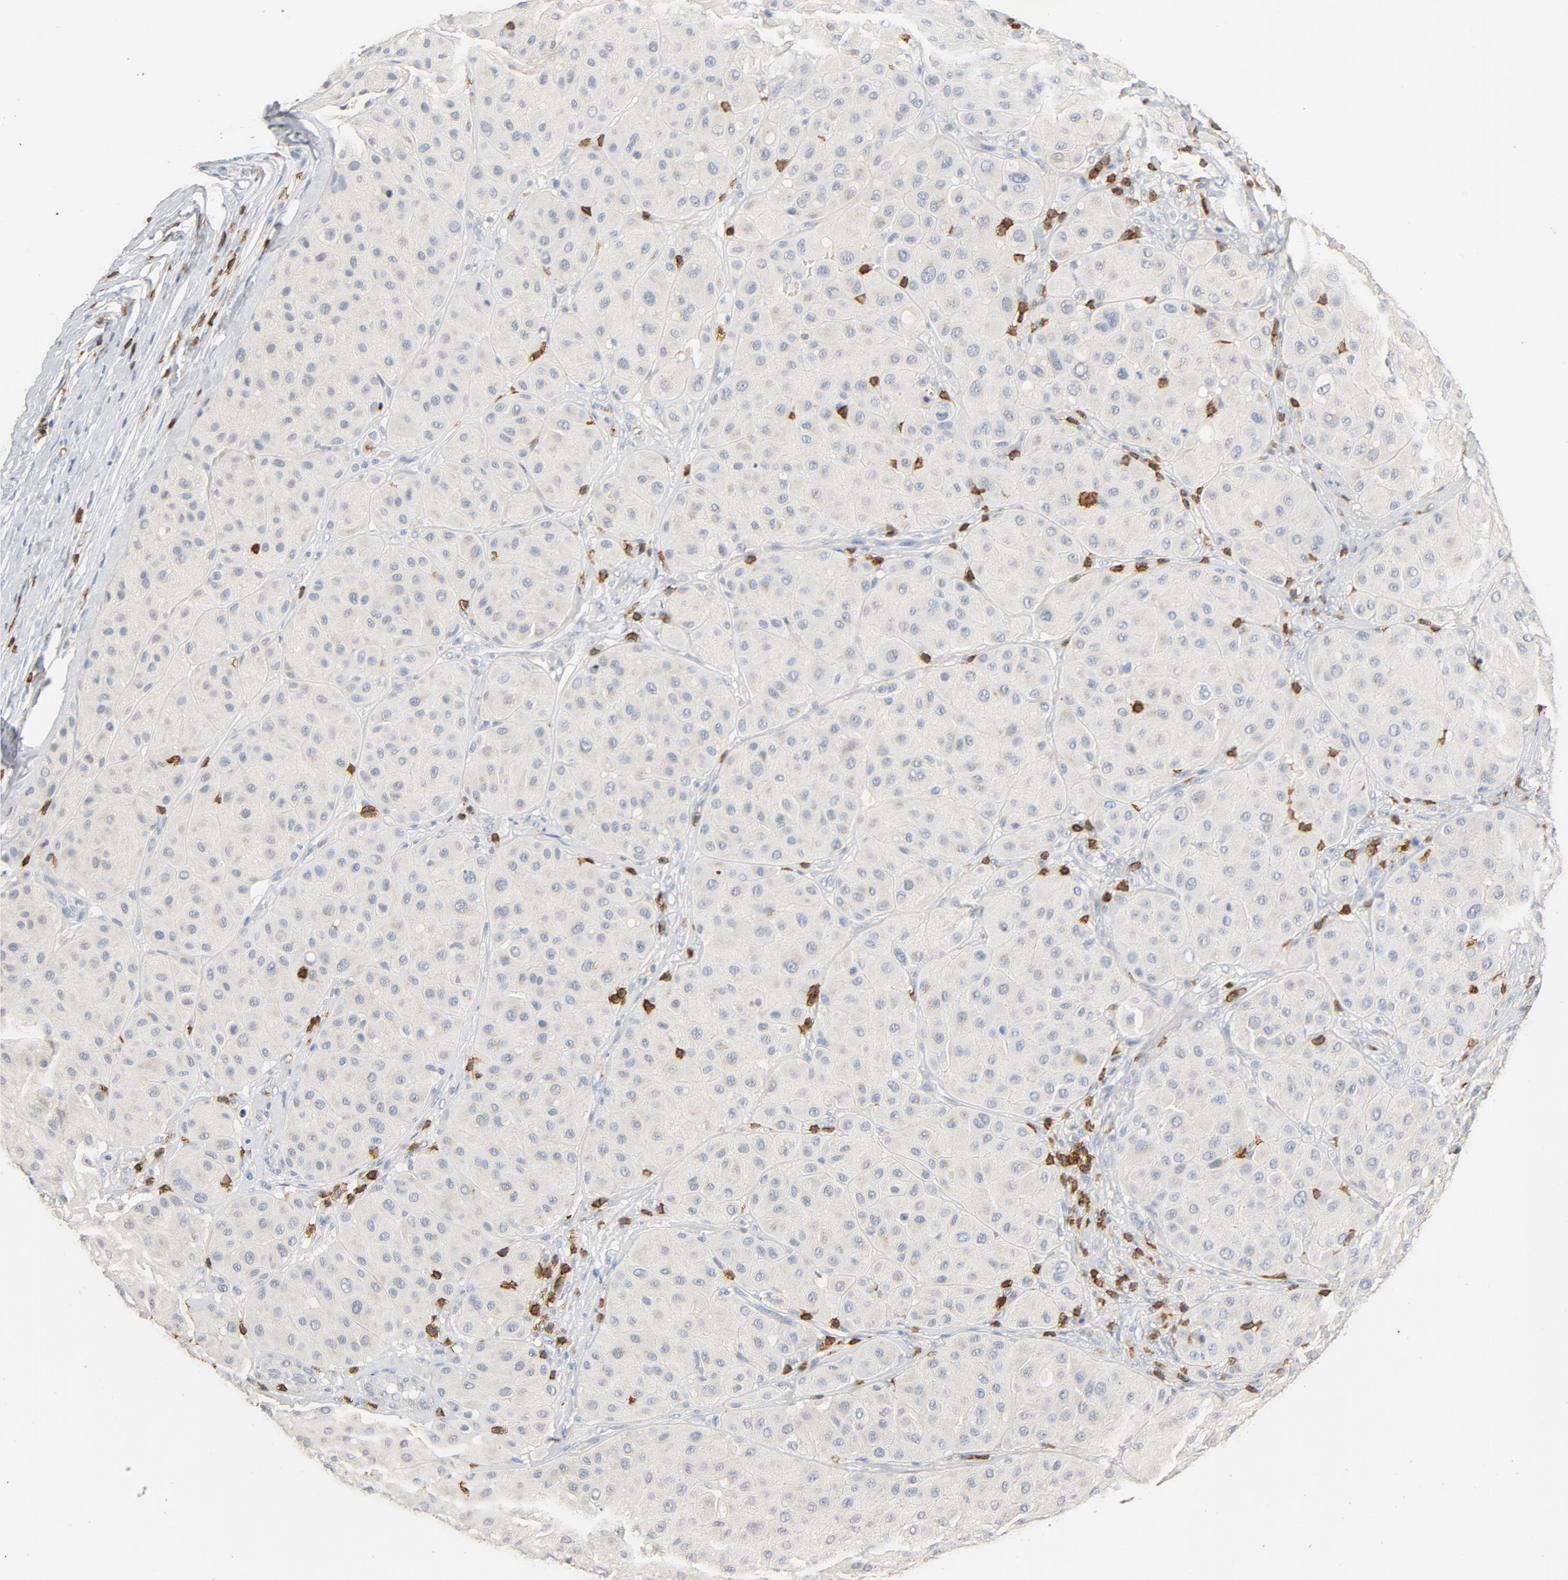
{"staining": {"intensity": "negative", "quantity": "none", "location": "none"}, "tissue": "melanoma", "cell_type": "Tumor cells", "image_type": "cancer", "snomed": [{"axis": "morphology", "description": "Normal tissue, NOS"}, {"axis": "morphology", "description": "Malignant melanoma, Metastatic site"}, {"axis": "topography", "description": "Skin"}], "caption": "IHC photomicrograph of neoplastic tissue: human malignant melanoma (metastatic site) stained with DAB (3,3'-diaminobenzidine) displays no significant protein expression in tumor cells.", "gene": "CD247", "patient": {"sex": "male", "age": 41}}